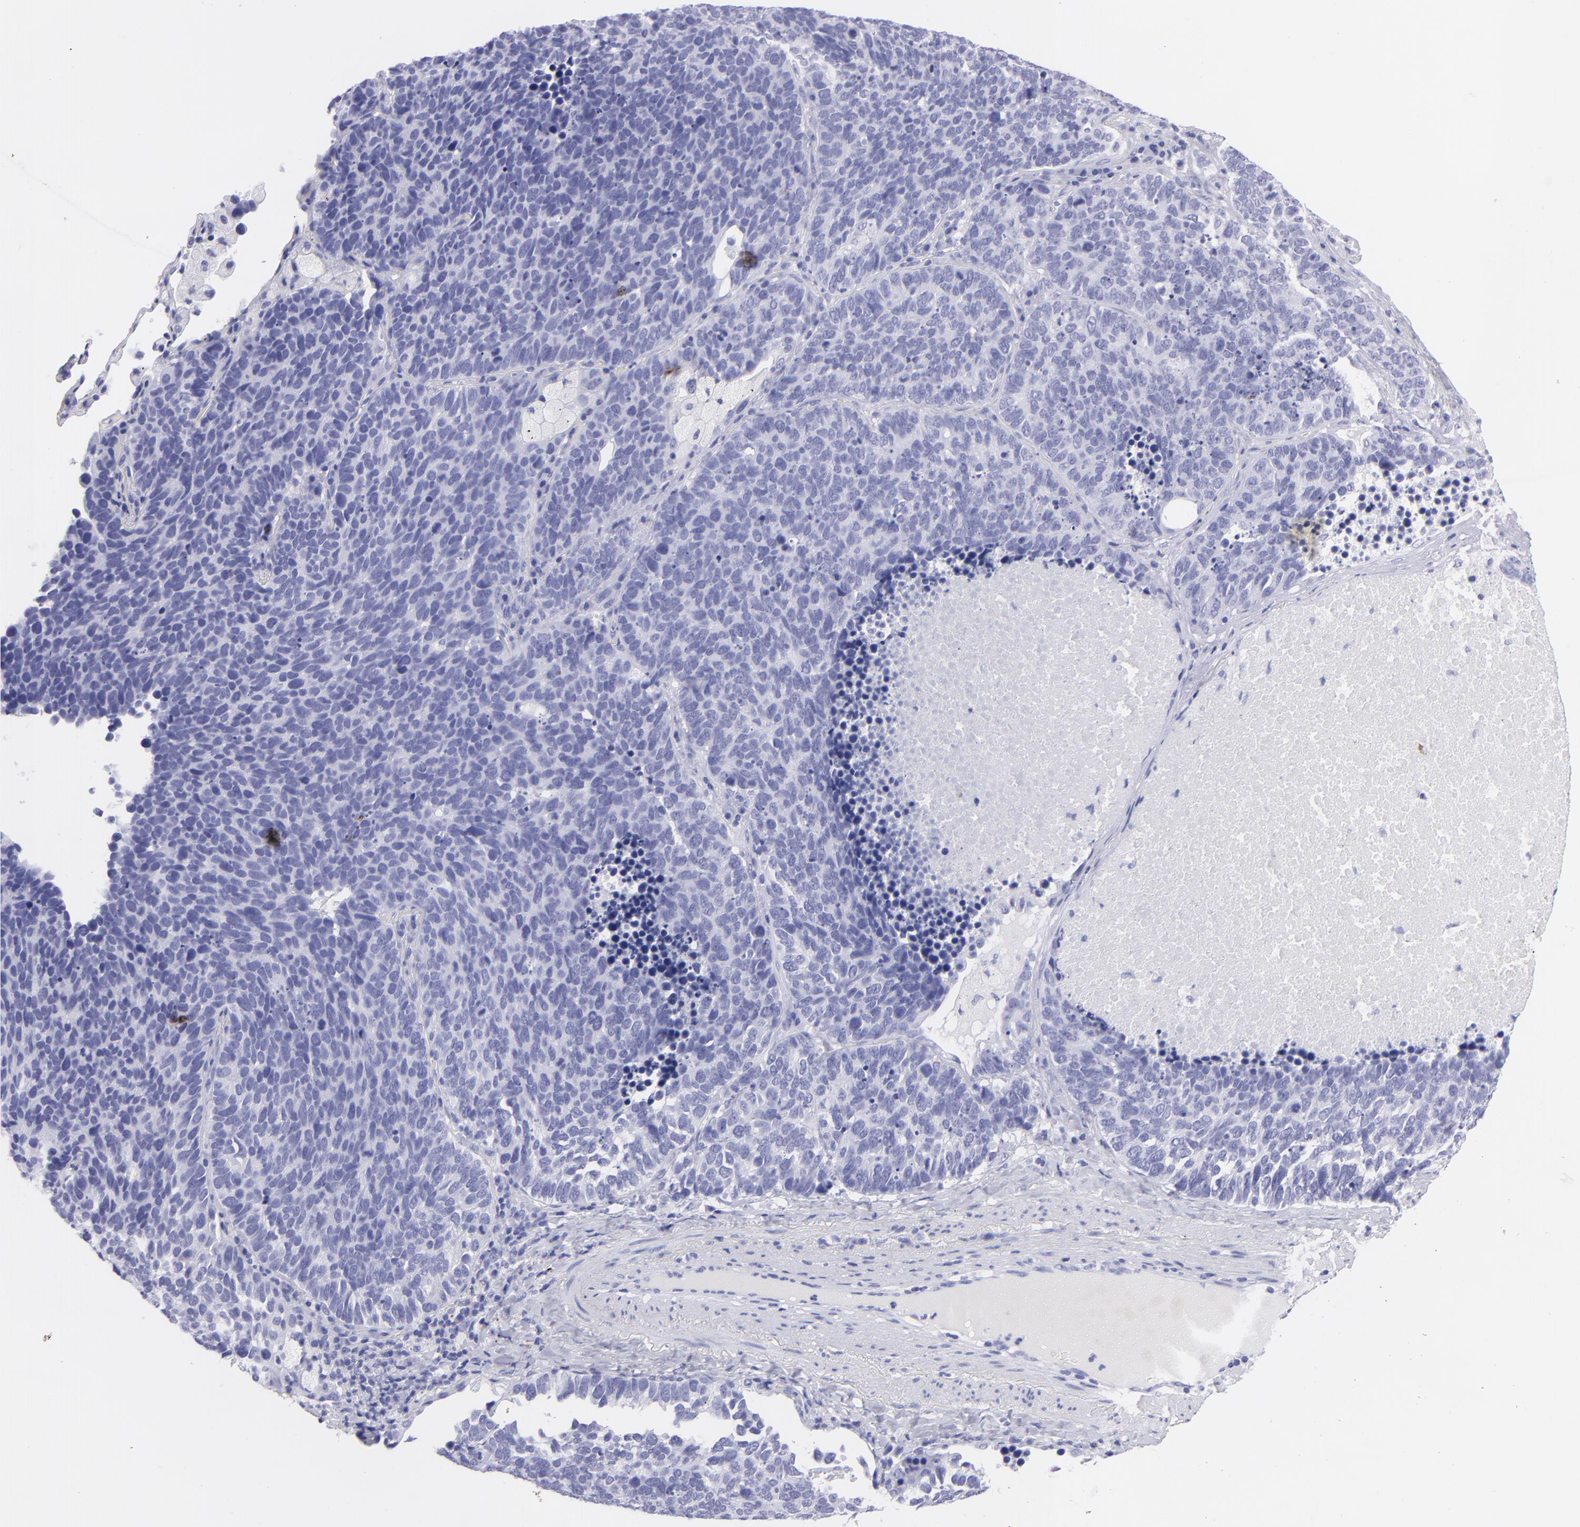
{"staining": {"intensity": "negative", "quantity": "none", "location": "none"}, "tissue": "lung cancer", "cell_type": "Tumor cells", "image_type": "cancer", "snomed": [{"axis": "morphology", "description": "Neoplasm, malignant, NOS"}, {"axis": "topography", "description": "Lung"}], "caption": "Tumor cells show no significant protein expression in lung cancer (neoplasm (malignant)). The staining was performed using DAB to visualize the protein expression in brown, while the nuclei were stained in blue with hematoxylin (Magnification: 20x).", "gene": "PIP", "patient": {"sex": "female", "age": 75}}